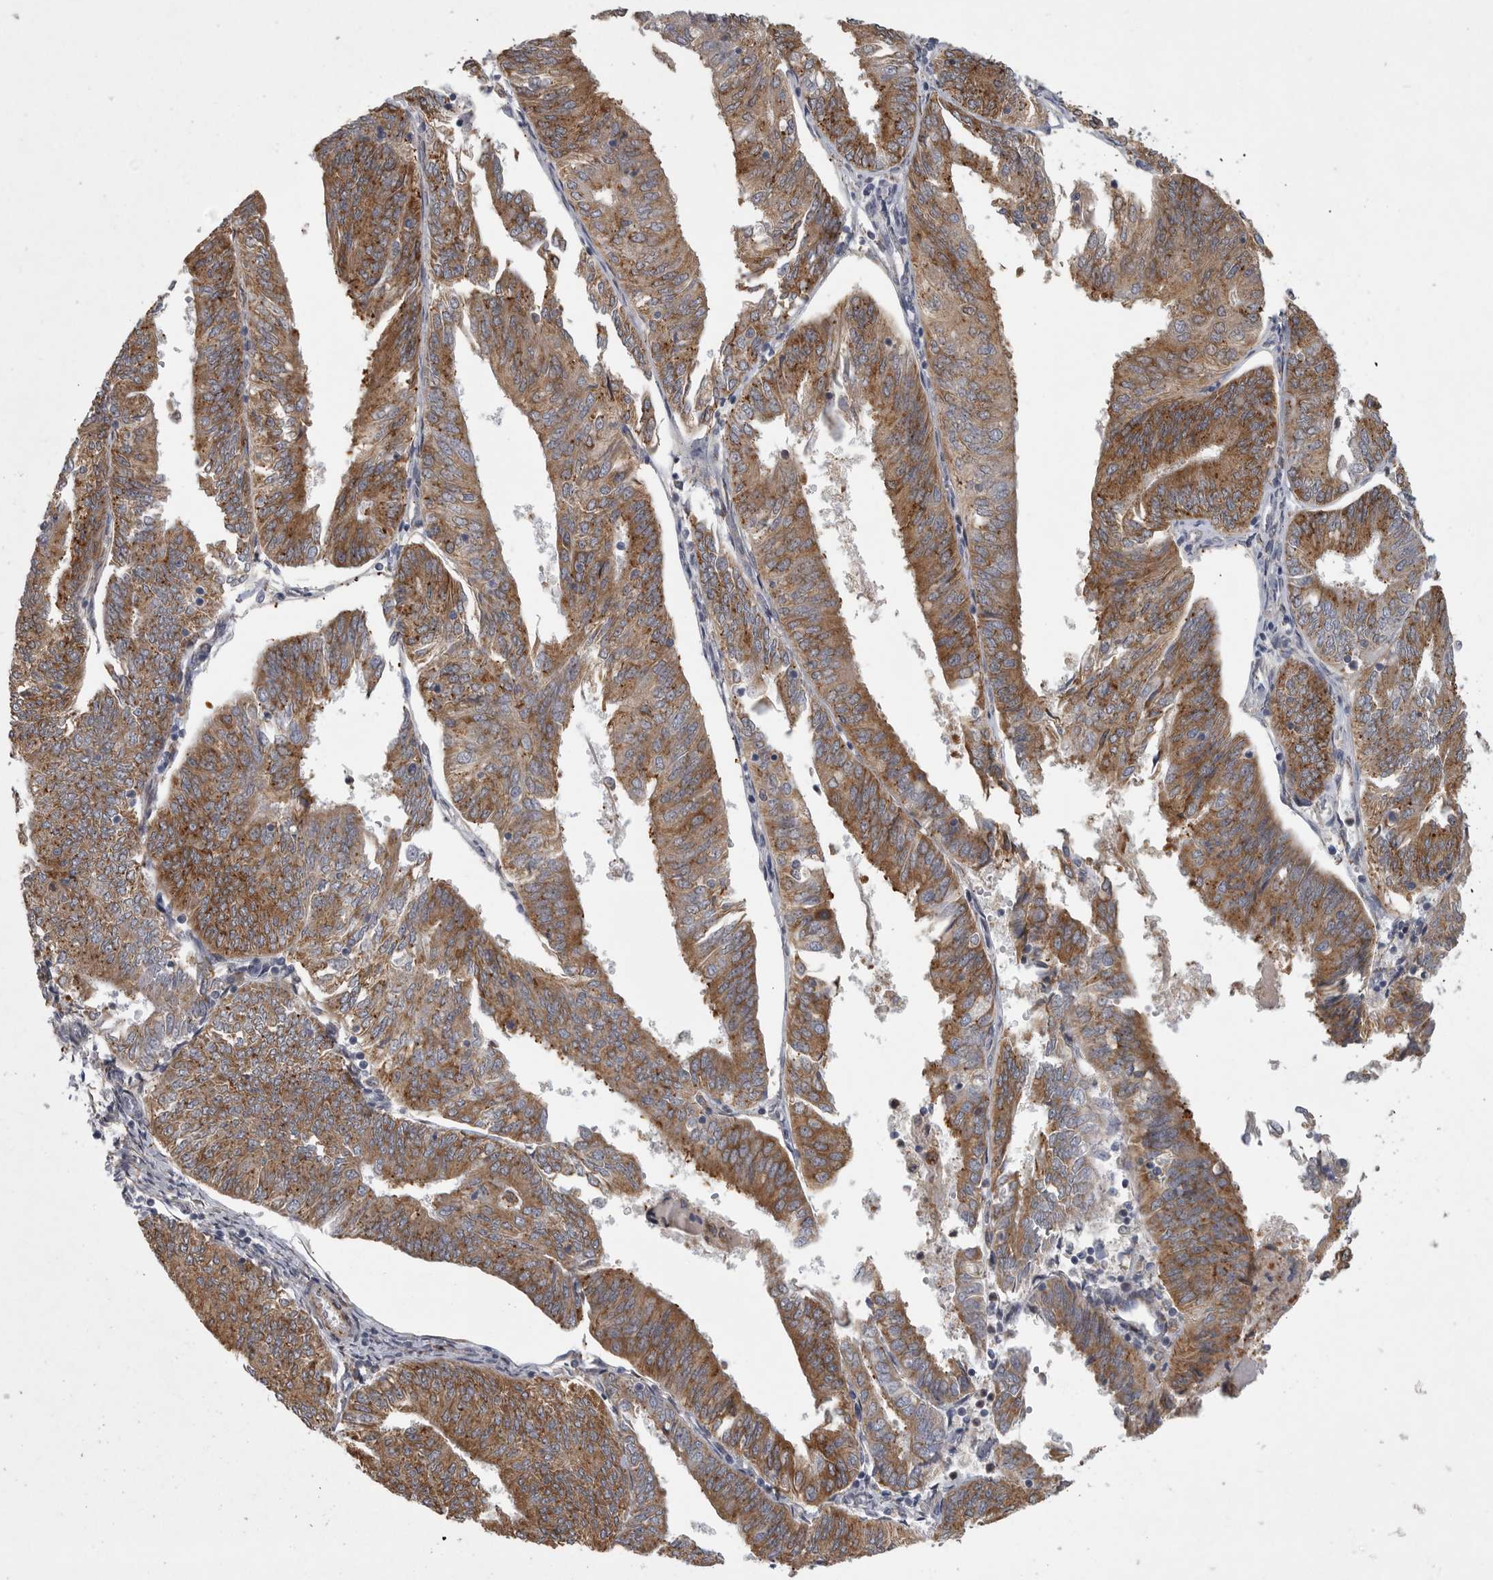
{"staining": {"intensity": "moderate", "quantity": ">75%", "location": "cytoplasmic/membranous"}, "tissue": "endometrial cancer", "cell_type": "Tumor cells", "image_type": "cancer", "snomed": [{"axis": "morphology", "description": "Adenocarcinoma, NOS"}, {"axis": "topography", "description": "Endometrium"}], "caption": "A high-resolution image shows immunohistochemistry (IHC) staining of endometrial cancer, which shows moderate cytoplasmic/membranous expression in about >75% of tumor cells.", "gene": "MINPP1", "patient": {"sex": "female", "age": 58}}